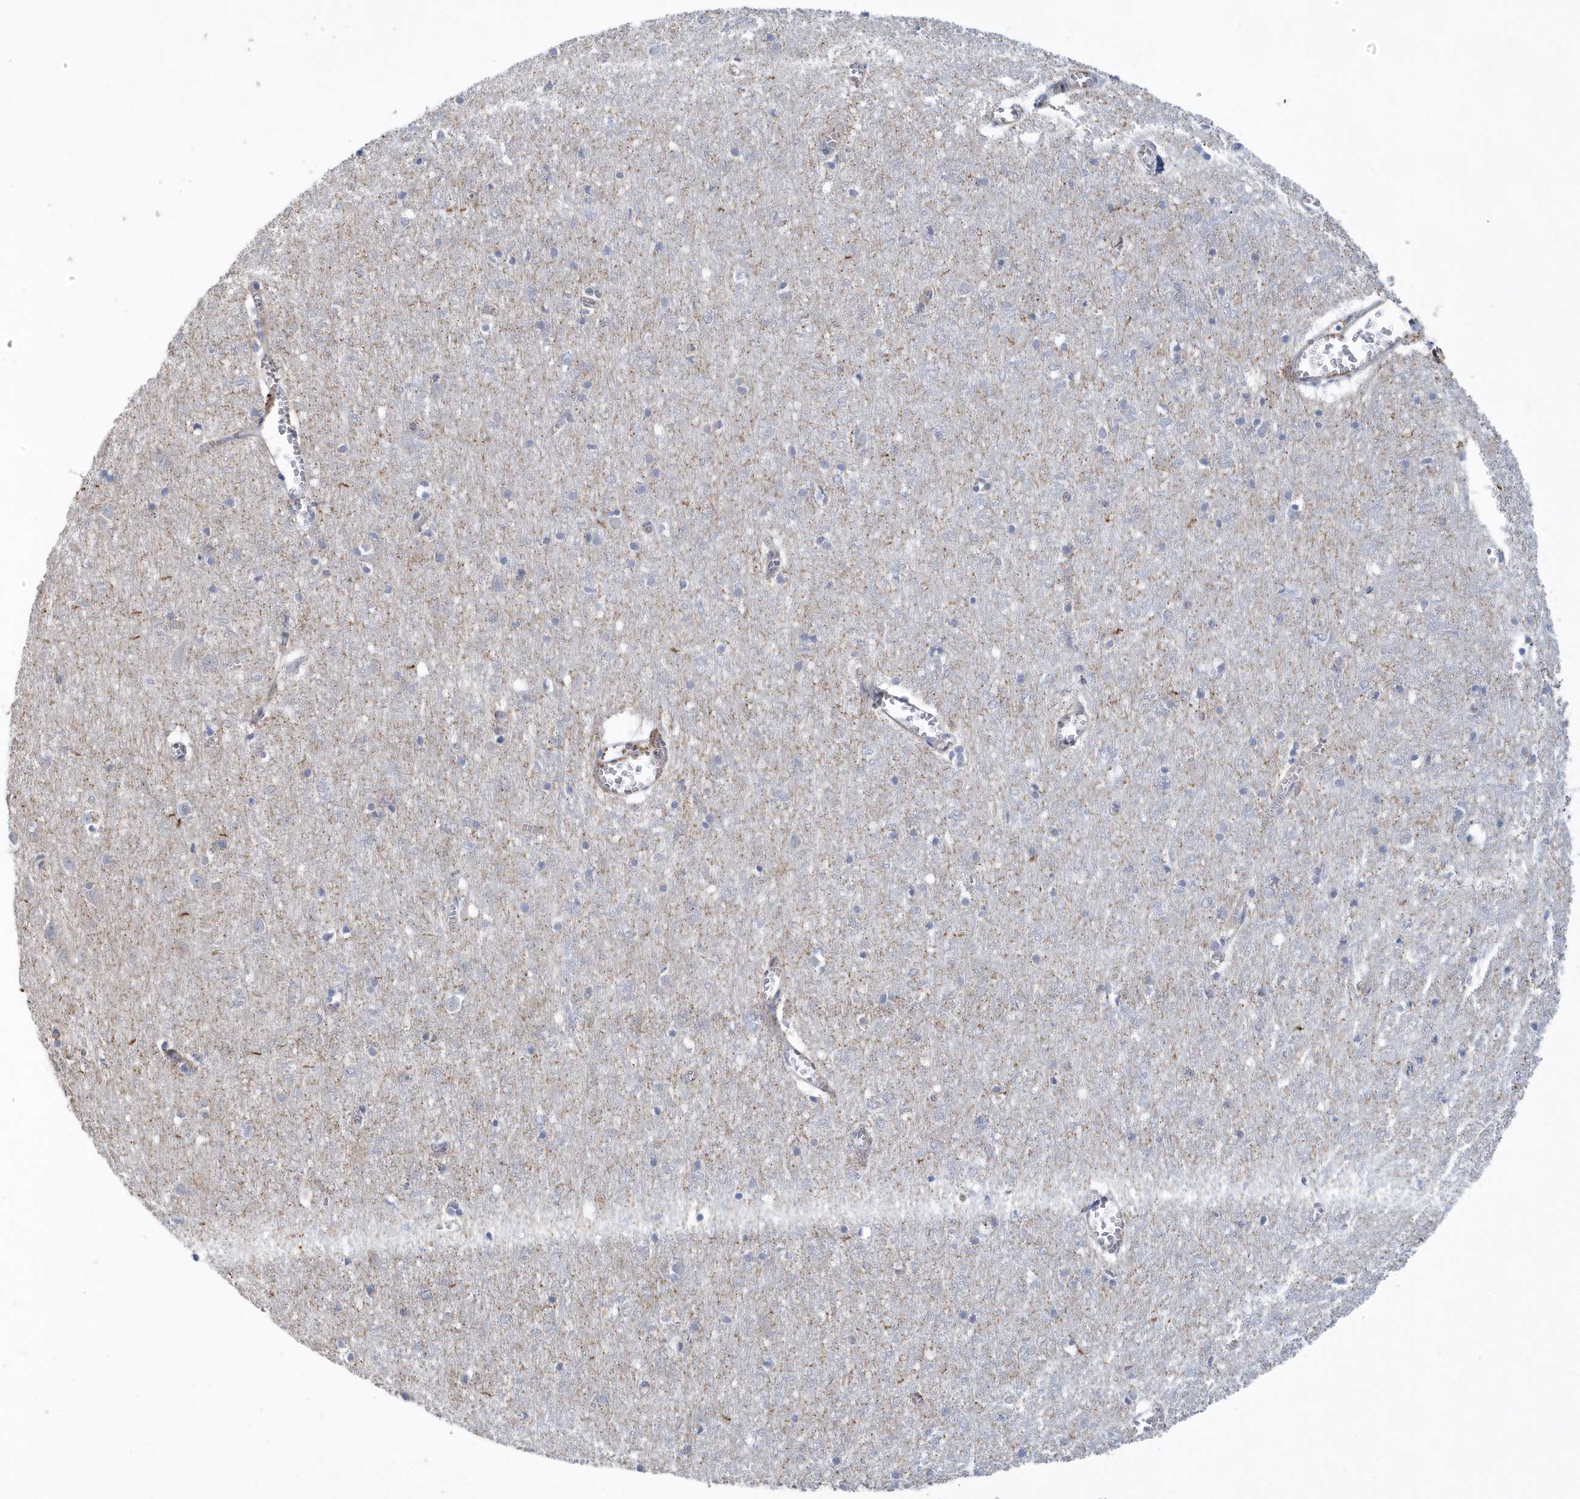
{"staining": {"intensity": "weak", "quantity": "25%-75%", "location": "cytoplasmic/membranous"}, "tissue": "cerebral cortex", "cell_type": "Endothelial cells", "image_type": "normal", "snomed": [{"axis": "morphology", "description": "Normal tissue, NOS"}, {"axis": "topography", "description": "Cerebral cortex"}], "caption": "Normal cerebral cortex reveals weak cytoplasmic/membranous staining in approximately 25%-75% of endothelial cells, visualized by immunohistochemistry.", "gene": "RAB17", "patient": {"sex": "female", "age": 64}}